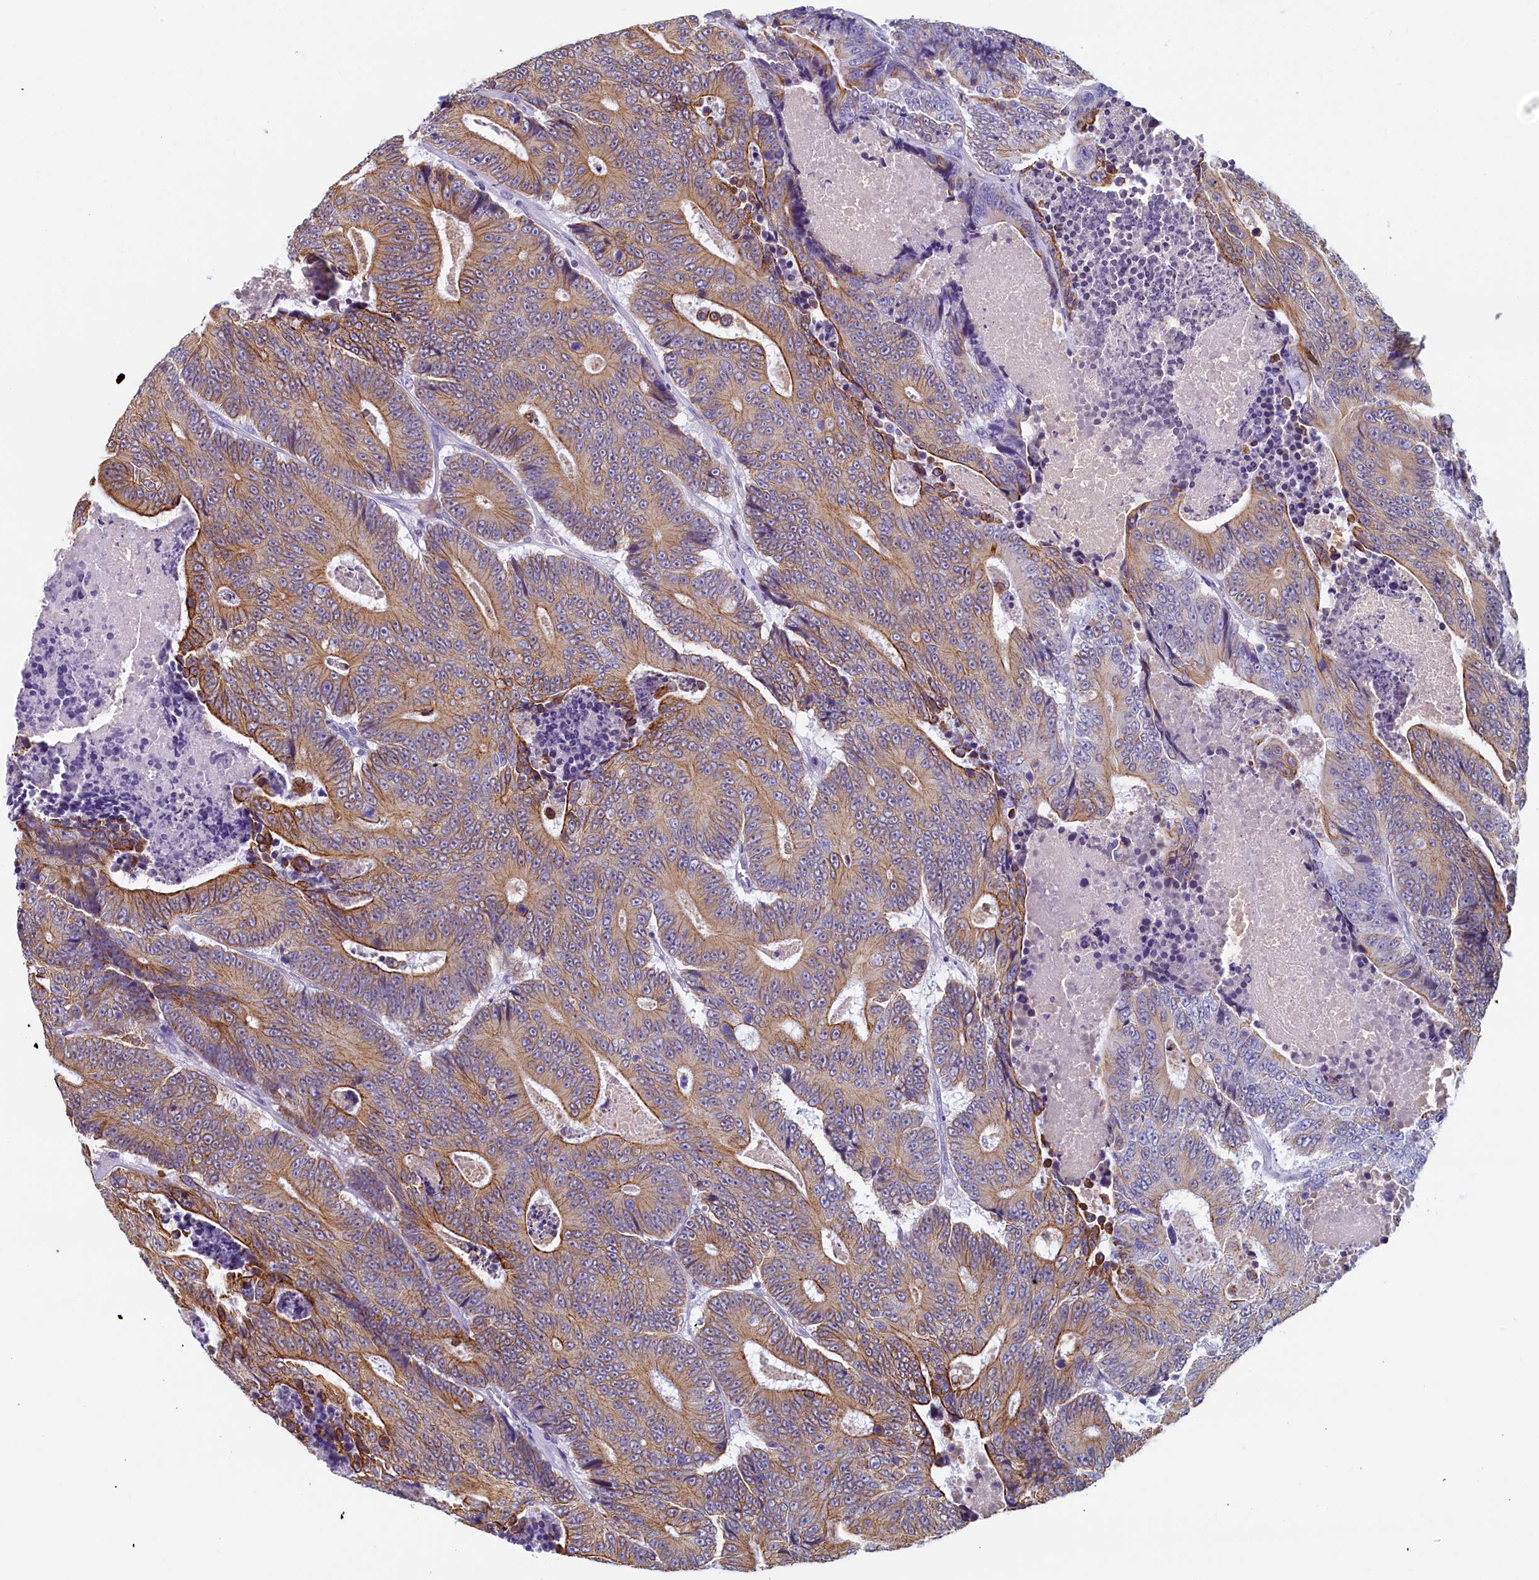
{"staining": {"intensity": "moderate", "quantity": "25%-75%", "location": "cytoplasmic/membranous"}, "tissue": "colorectal cancer", "cell_type": "Tumor cells", "image_type": "cancer", "snomed": [{"axis": "morphology", "description": "Adenocarcinoma, NOS"}, {"axis": "topography", "description": "Colon"}], "caption": "Immunohistochemistry (IHC) micrograph of human adenocarcinoma (colorectal) stained for a protein (brown), which shows medium levels of moderate cytoplasmic/membranous expression in approximately 25%-75% of tumor cells.", "gene": "GUCA1C", "patient": {"sex": "male", "age": 83}}